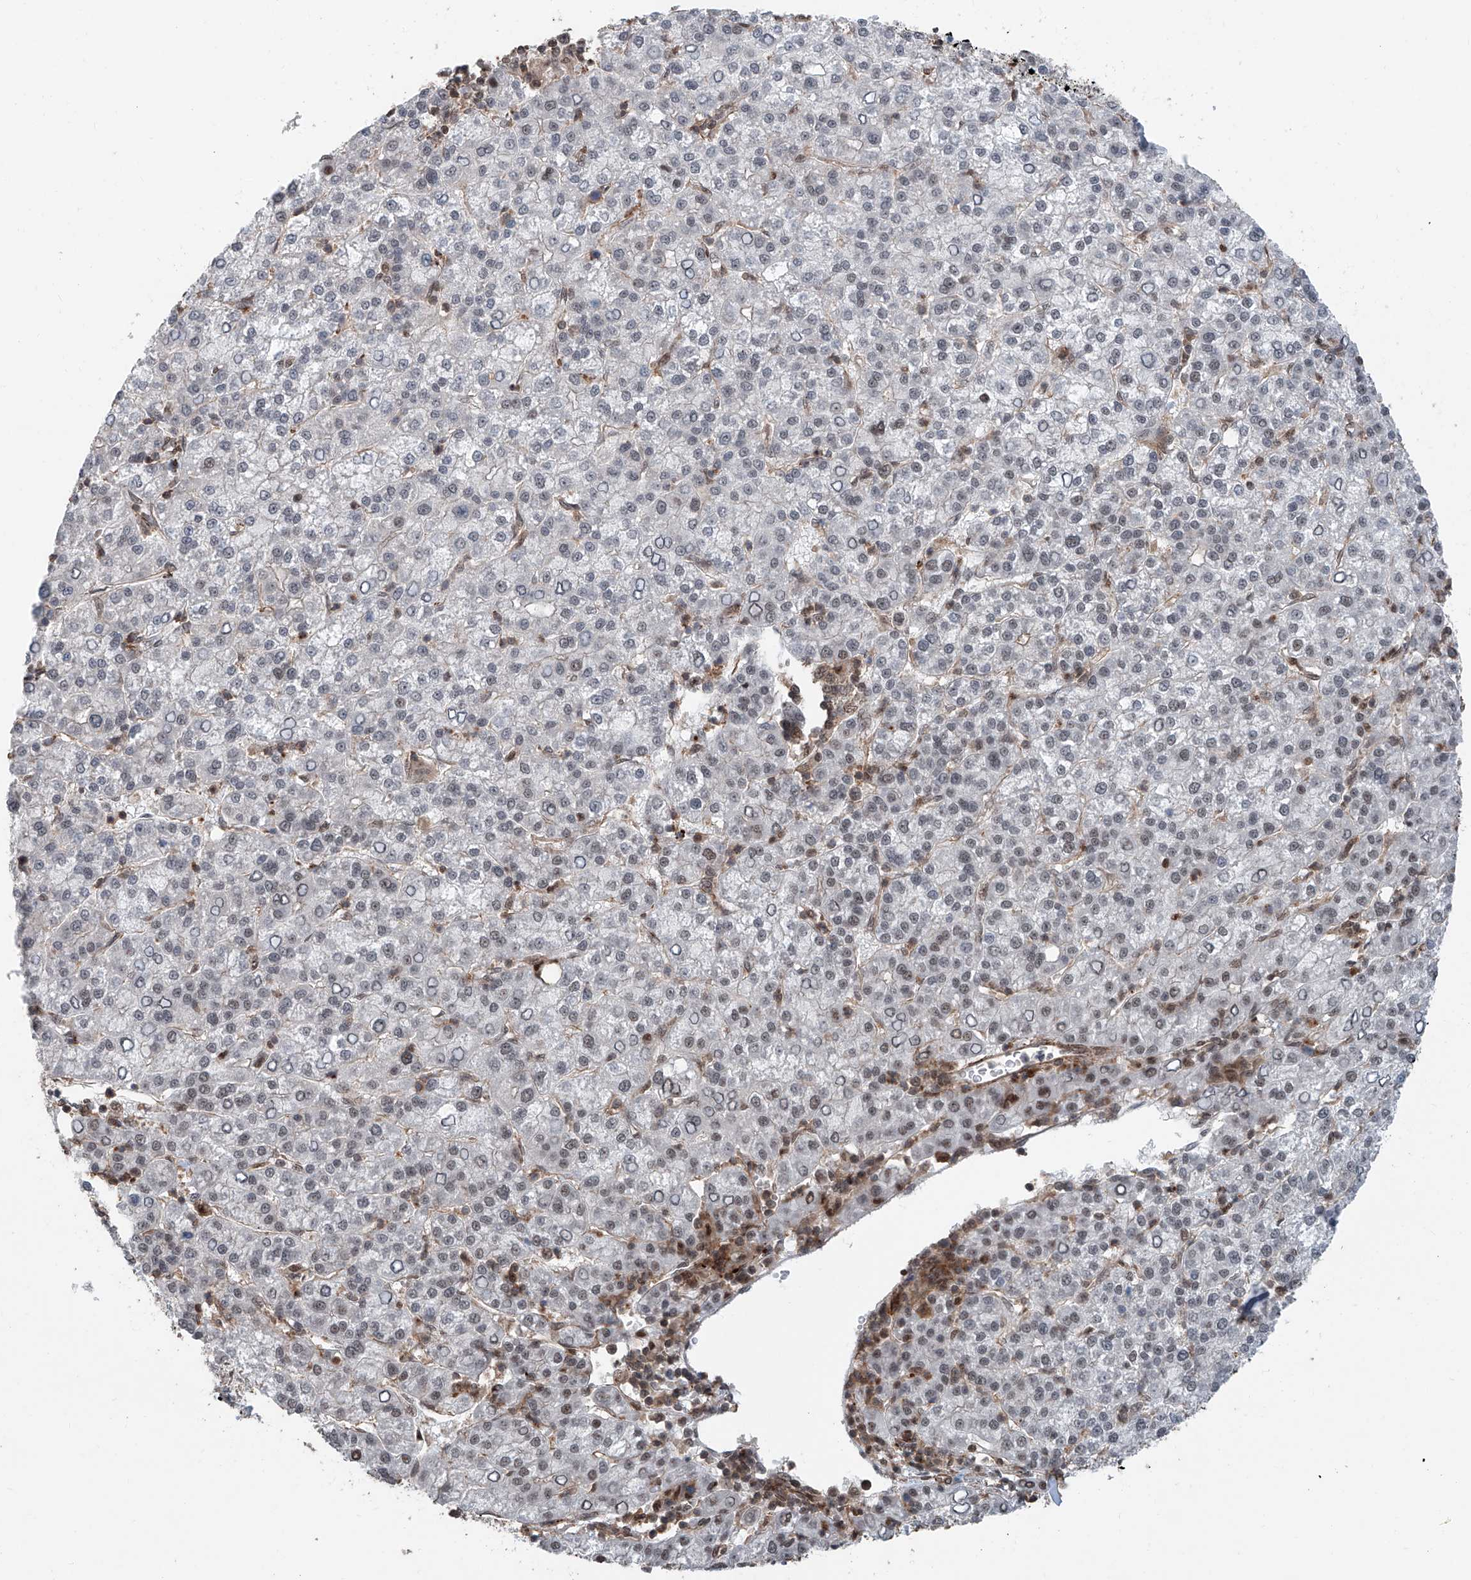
{"staining": {"intensity": "negative", "quantity": "none", "location": "none"}, "tissue": "liver cancer", "cell_type": "Tumor cells", "image_type": "cancer", "snomed": [{"axis": "morphology", "description": "Carcinoma, Hepatocellular, NOS"}, {"axis": "topography", "description": "Liver"}], "caption": "There is no significant staining in tumor cells of liver hepatocellular carcinoma.", "gene": "SDE2", "patient": {"sex": "female", "age": 58}}